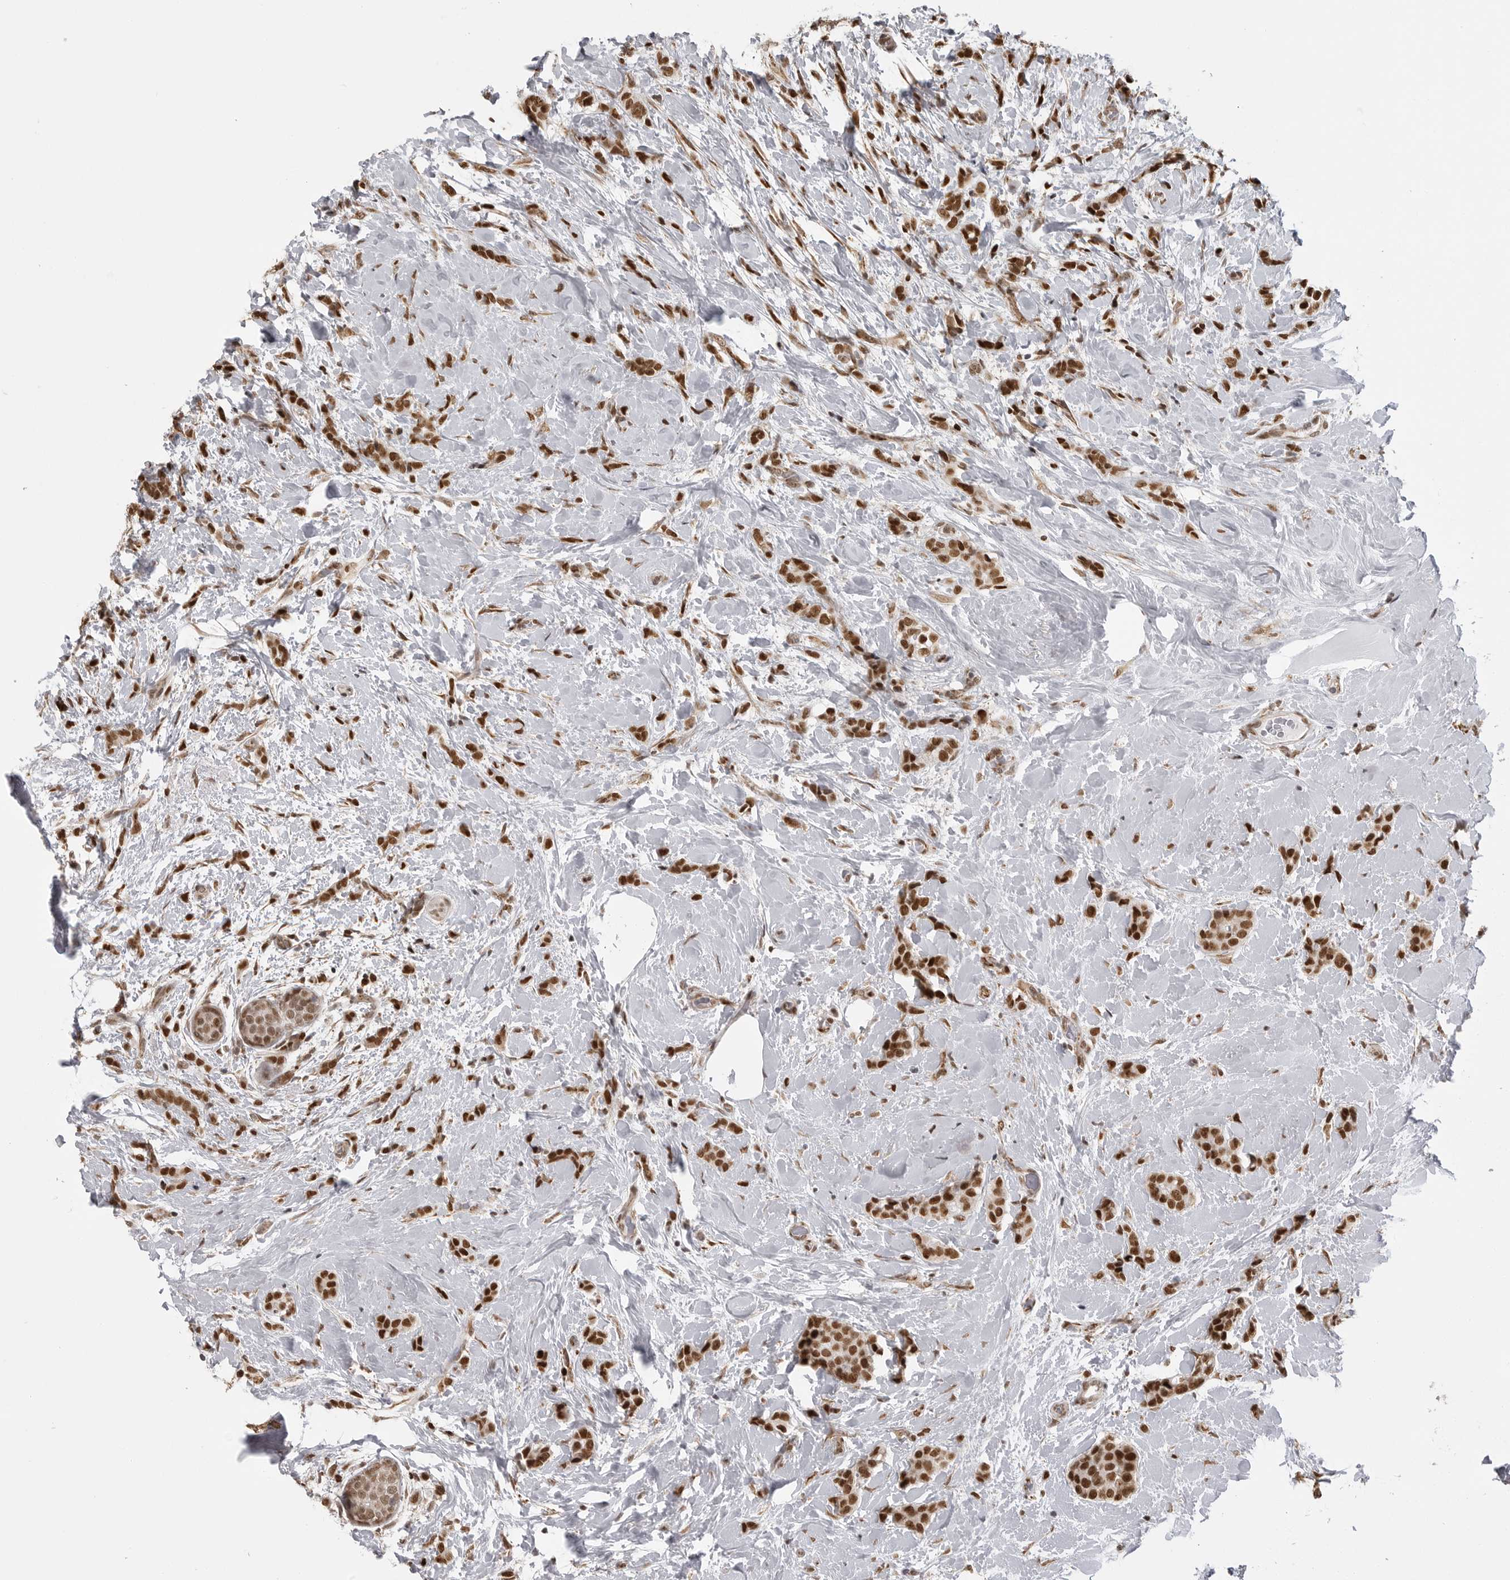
{"staining": {"intensity": "strong", "quantity": ">75%", "location": "nuclear"}, "tissue": "breast cancer", "cell_type": "Tumor cells", "image_type": "cancer", "snomed": [{"axis": "morphology", "description": "Lobular carcinoma, in situ"}, {"axis": "morphology", "description": "Lobular carcinoma"}, {"axis": "topography", "description": "Breast"}], "caption": "Breast lobular carcinoma in situ stained with a protein marker exhibits strong staining in tumor cells.", "gene": "ISG20L2", "patient": {"sex": "female", "age": 41}}